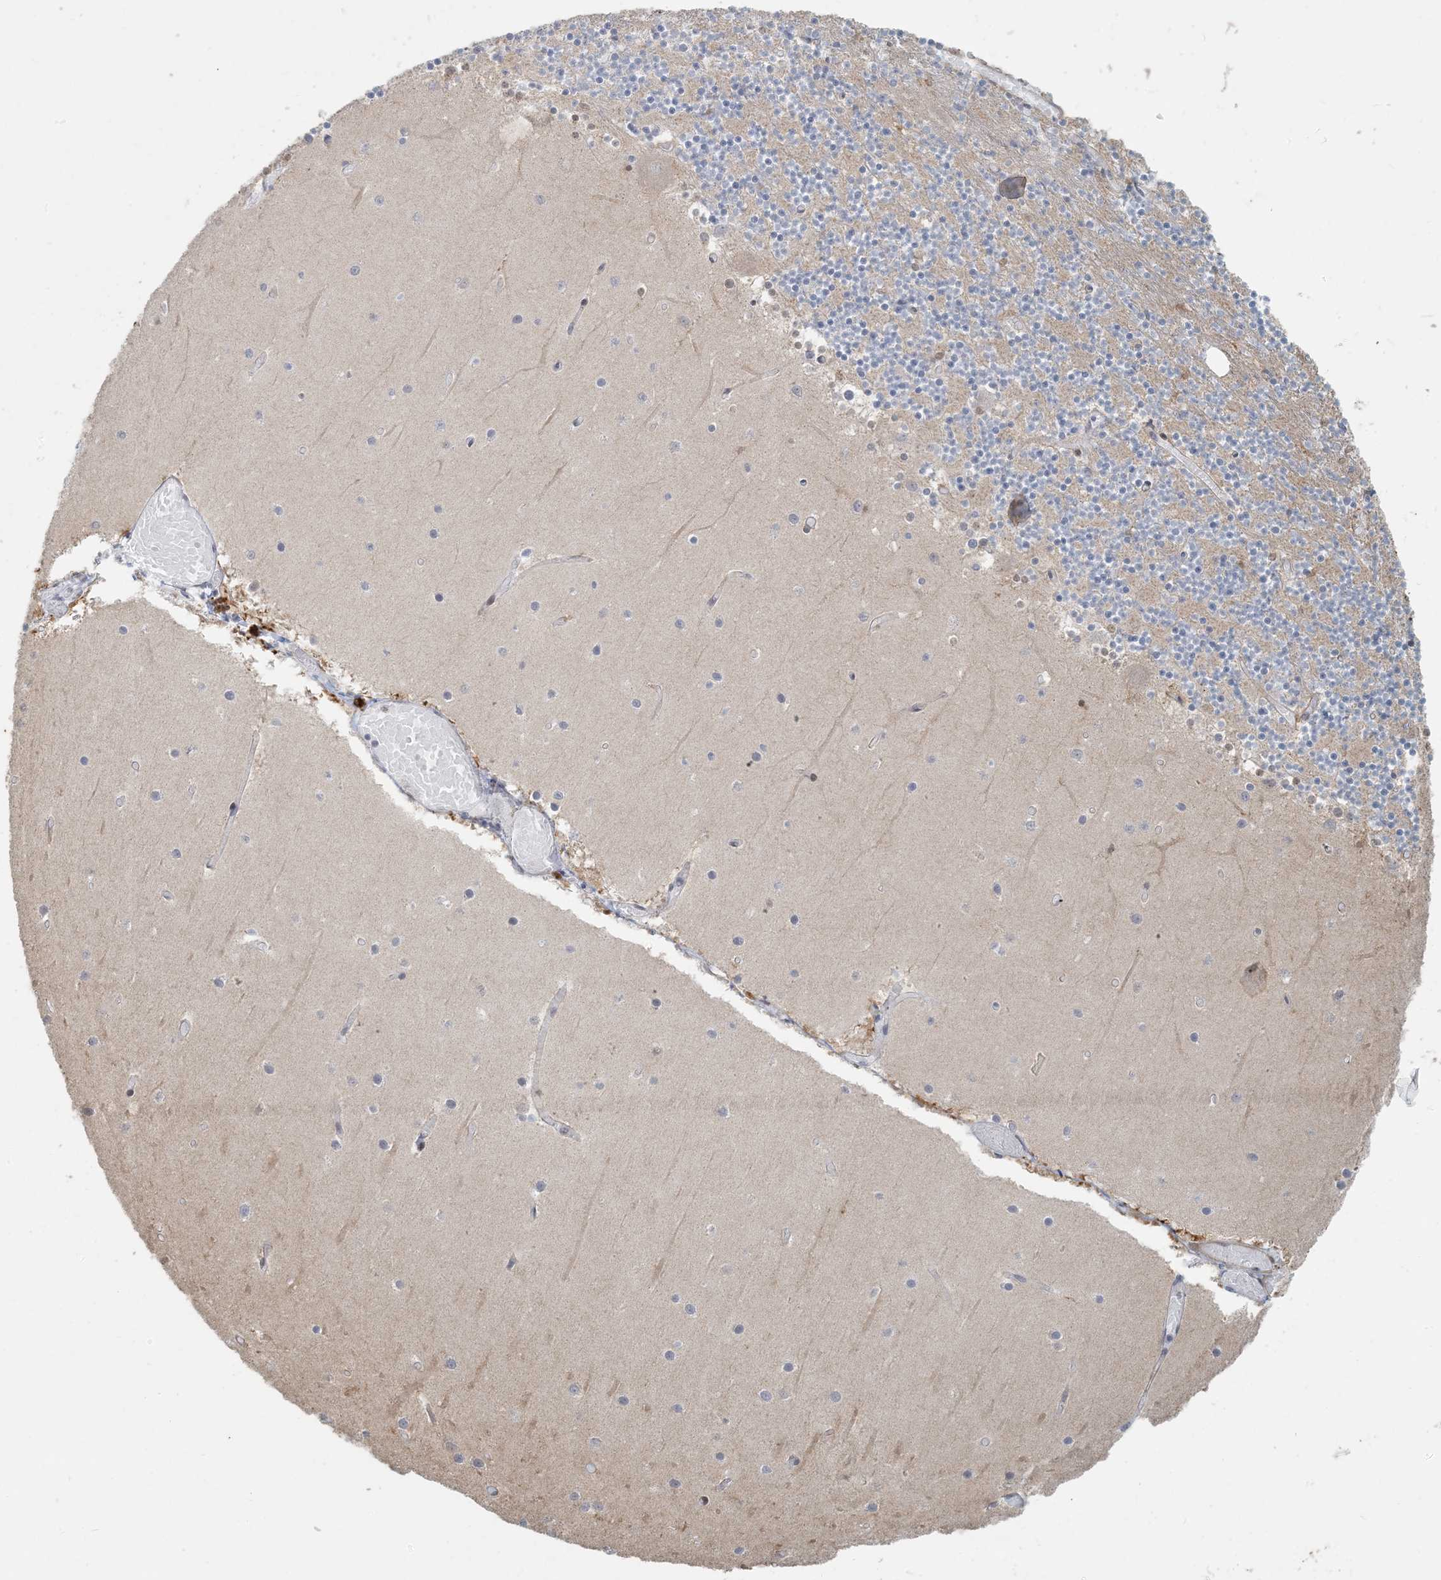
{"staining": {"intensity": "weak", "quantity": "25%-75%", "location": "cytoplasmic/membranous"}, "tissue": "cerebellum", "cell_type": "Cells in granular layer", "image_type": "normal", "snomed": [{"axis": "morphology", "description": "Normal tissue, NOS"}, {"axis": "topography", "description": "Cerebellum"}], "caption": "Immunohistochemistry (IHC) (DAB) staining of normal cerebellum demonstrates weak cytoplasmic/membranous protein staining in about 25%-75% of cells in granular layer. (DAB (3,3'-diaminobenzidine) IHC with brightfield microscopy, high magnification).", "gene": "BCORL1", "patient": {"sex": "female", "age": 28}}